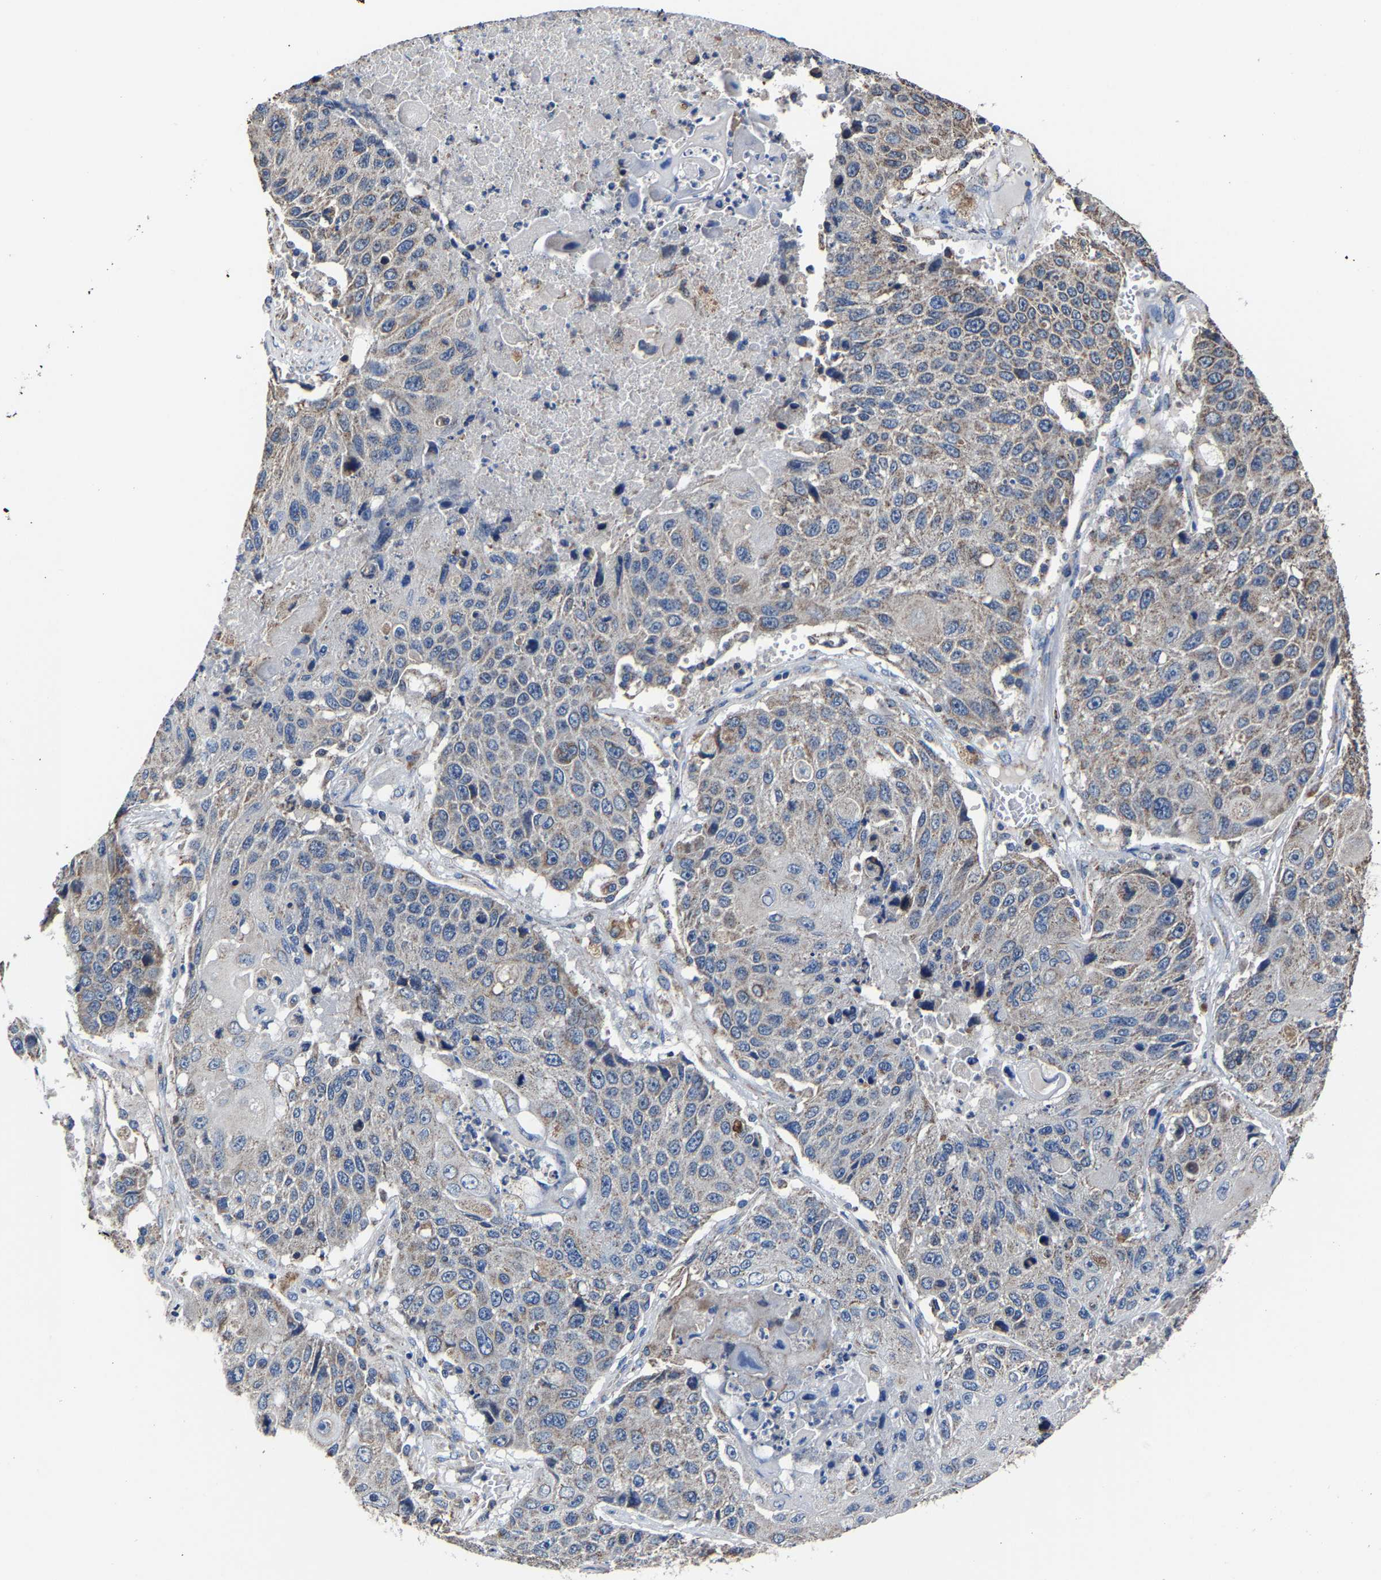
{"staining": {"intensity": "weak", "quantity": "<25%", "location": "cytoplasmic/membranous"}, "tissue": "lung cancer", "cell_type": "Tumor cells", "image_type": "cancer", "snomed": [{"axis": "morphology", "description": "Squamous cell carcinoma, NOS"}, {"axis": "topography", "description": "Lung"}], "caption": "A photomicrograph of human lung squamous cell carcinoma is negative for staining in tumor cells.", "gene": "ZCCHC7", "patient": {"sex": "male", "age": 61}}